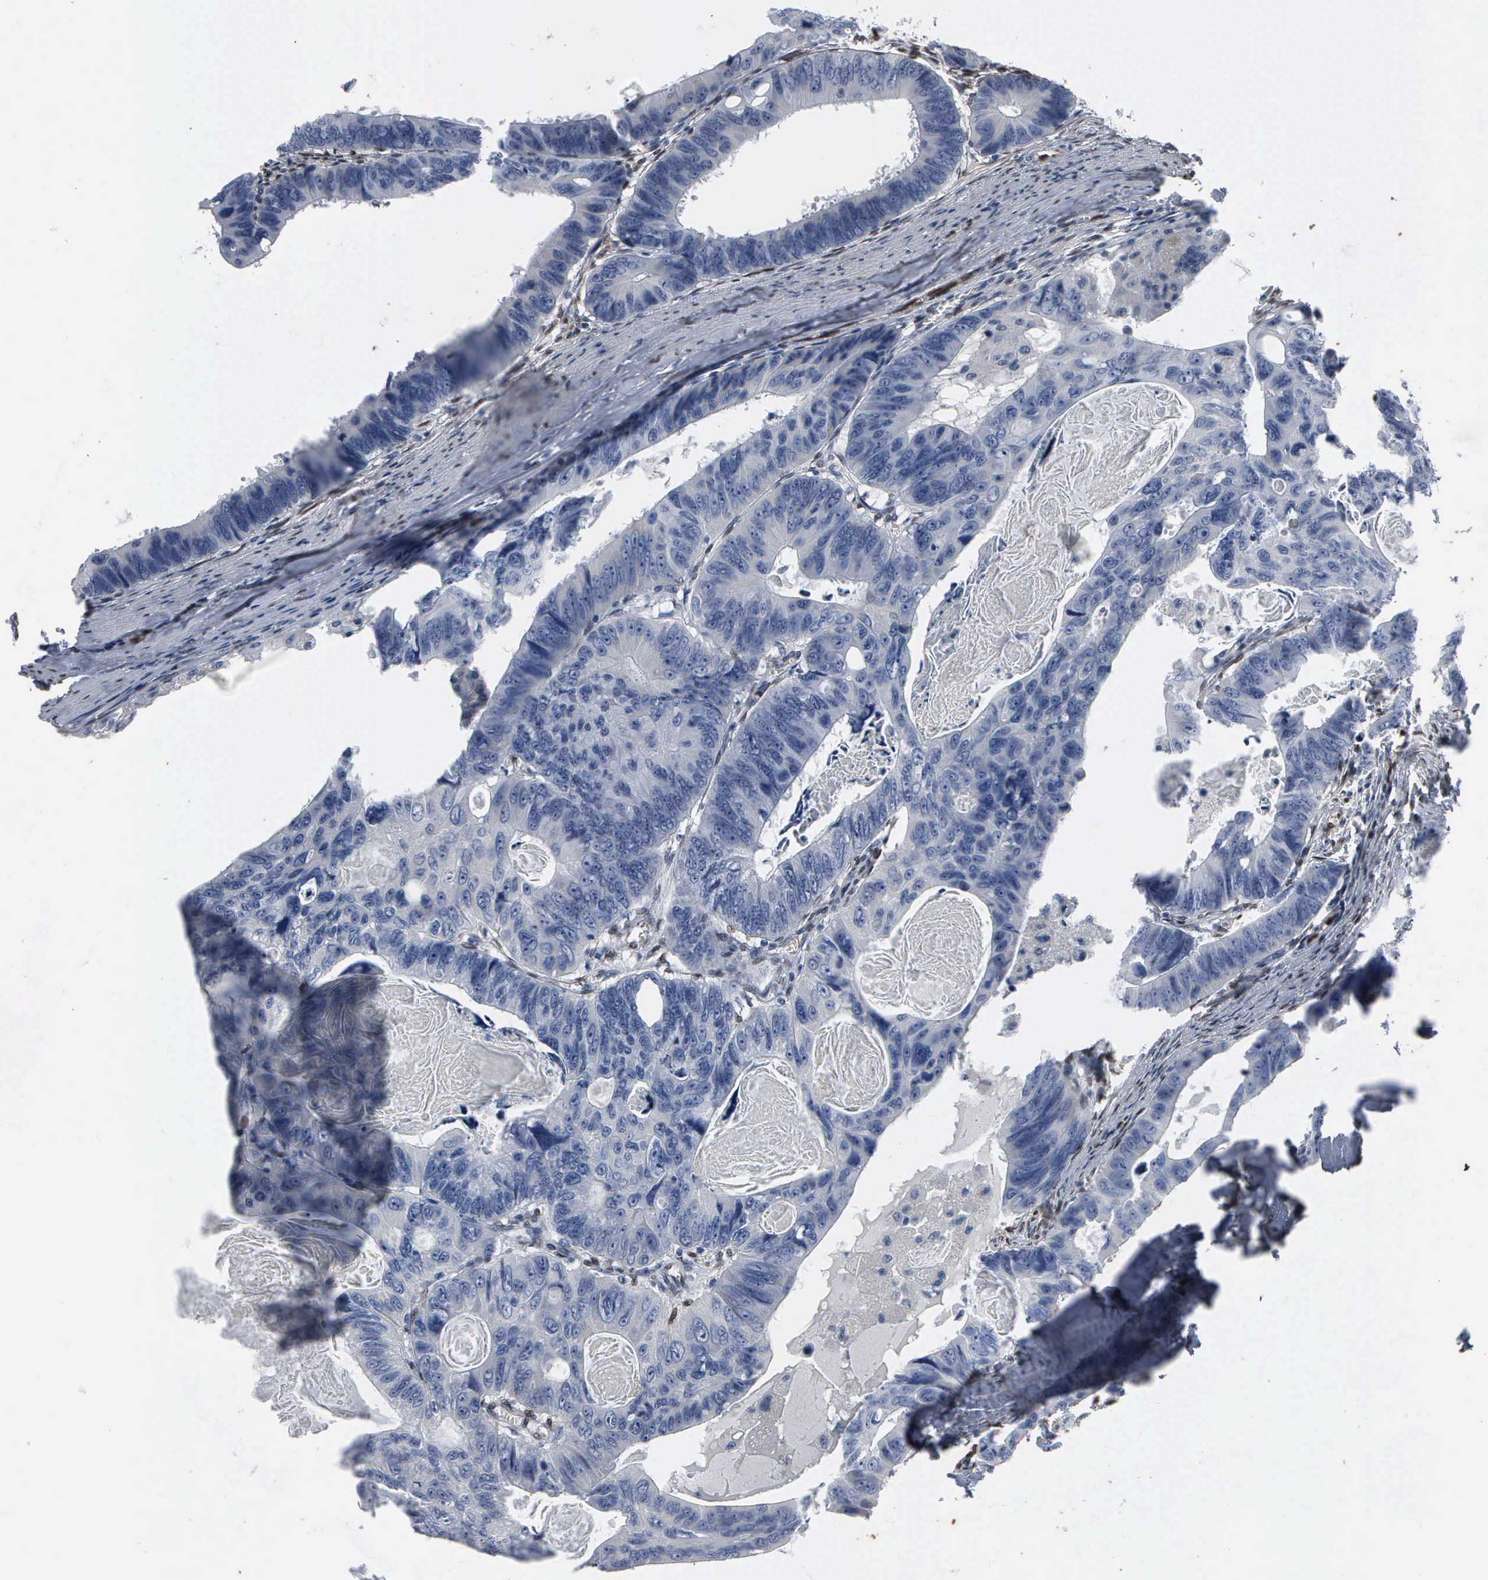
{"staining": {"intensity": "negative", "quantity": "none", "location": "none"}, "tissue": "colorectal cancer", "cell_type": "Tumor cells", "image_type": "cancer", "snomed": [{"axis": "morphology", "description": "Adenocarcinoma, NOS"}, {"axis": "topography", "description": "Colon"}], "caption": "A high-resolution micrograph shows IHC staining of colorectal cancer (adenocarcinoma), which reveals no significant staining in tumor cells. (IHC, brightfield microscopy, high magnification).", "gene": "FGF2", "patient": {"sex": "female", "age": 55}}